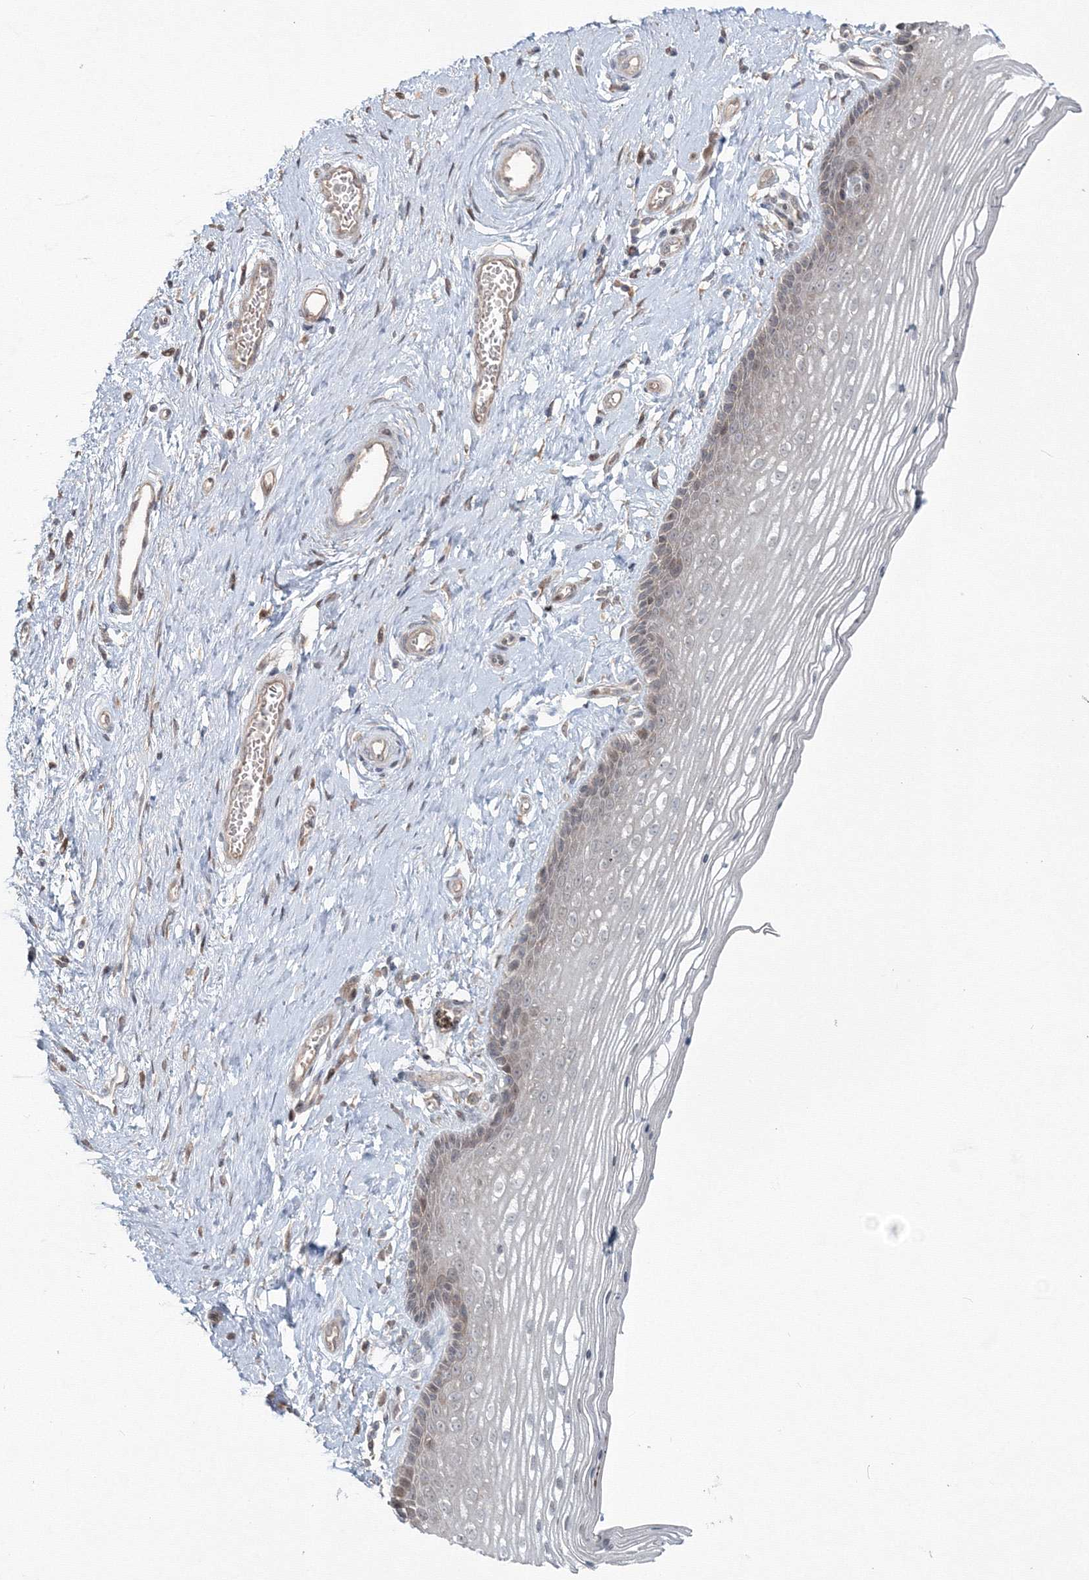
{"staining": {"intensity": "moderate", "quantity": "<25%", "location": "nuclear"}, "tissue": "vagina", "cell_type": "Squamous epithelial cells", "image_type": "normal", "snomed": [{"axis": "morphology", "description": "Normal tissue, NOS"}, {"axis": "topography", "description": "Vagina"}], "caption": "Unremarkable vagina displays moderate nuclear staining in about <25% of squamous epithelial cells The staining was performed using DAB, with brown indicating positive protein expression. Nuclei are stained blue with hematoxylin..", "gene": "MKRN2", "patient": {"sex": "female", "age": 46}}